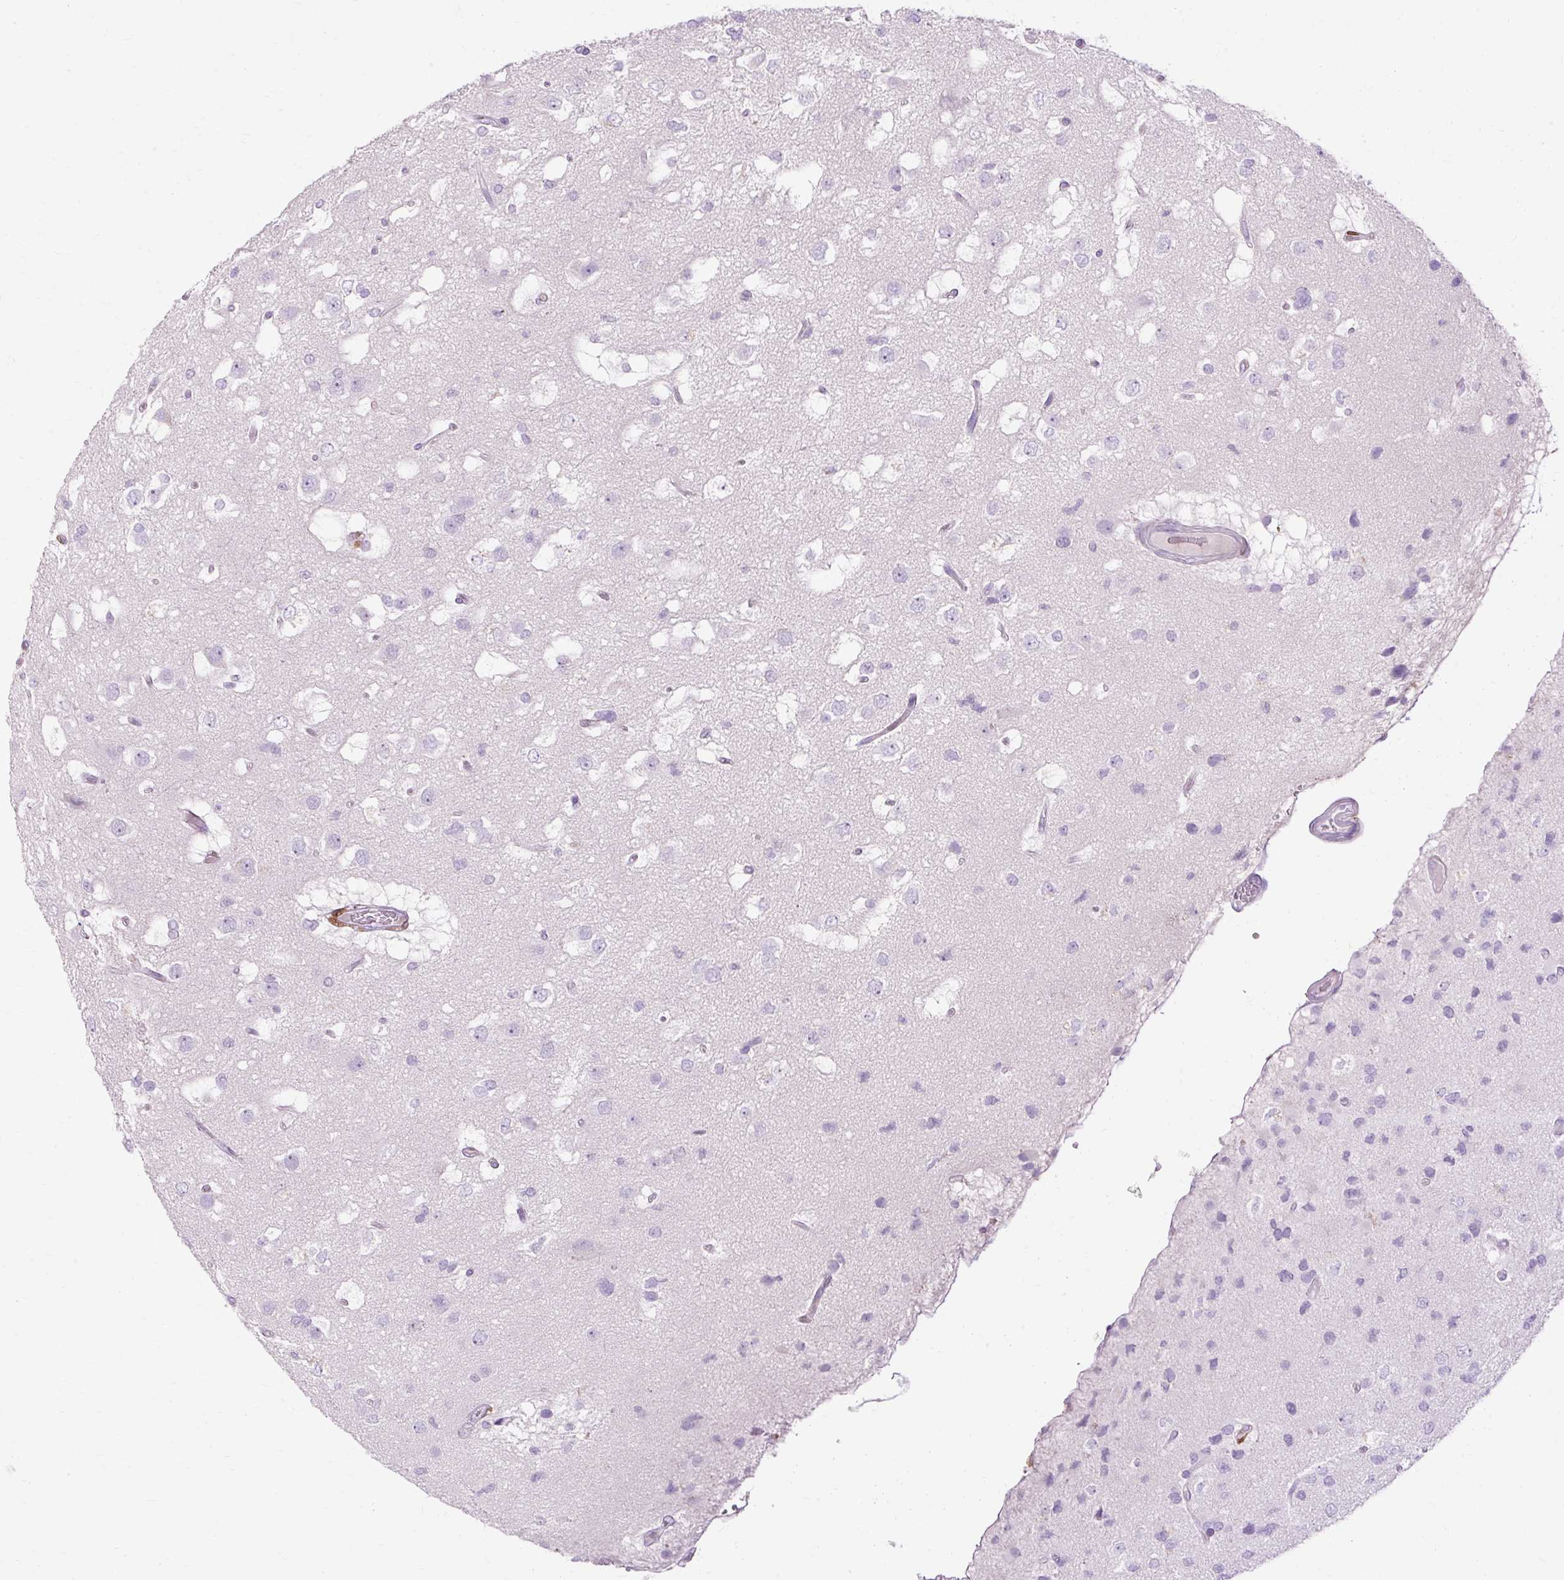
{"staining": {"intensity": "negative", "quantity": "none", "location": "none"}, "tissue": "glioma", "cell_type": "Tumor cells", "image_type": "cancer", "snomed": [{"axis": "morphology", "description": "Glioma, malignant, High grade"}, {"axis": "topography", "description": "Brain"}], "caption": "IHC photomicrograph of neoplastic tissue: human glioma stained with DAB reveals no significant protein positivity in tumor cells. (Immunohistochemistry, brightfield microscopy, high magnification).", "gene": "HSD11B1", "patient": {"sex": "male", "age": 53}}